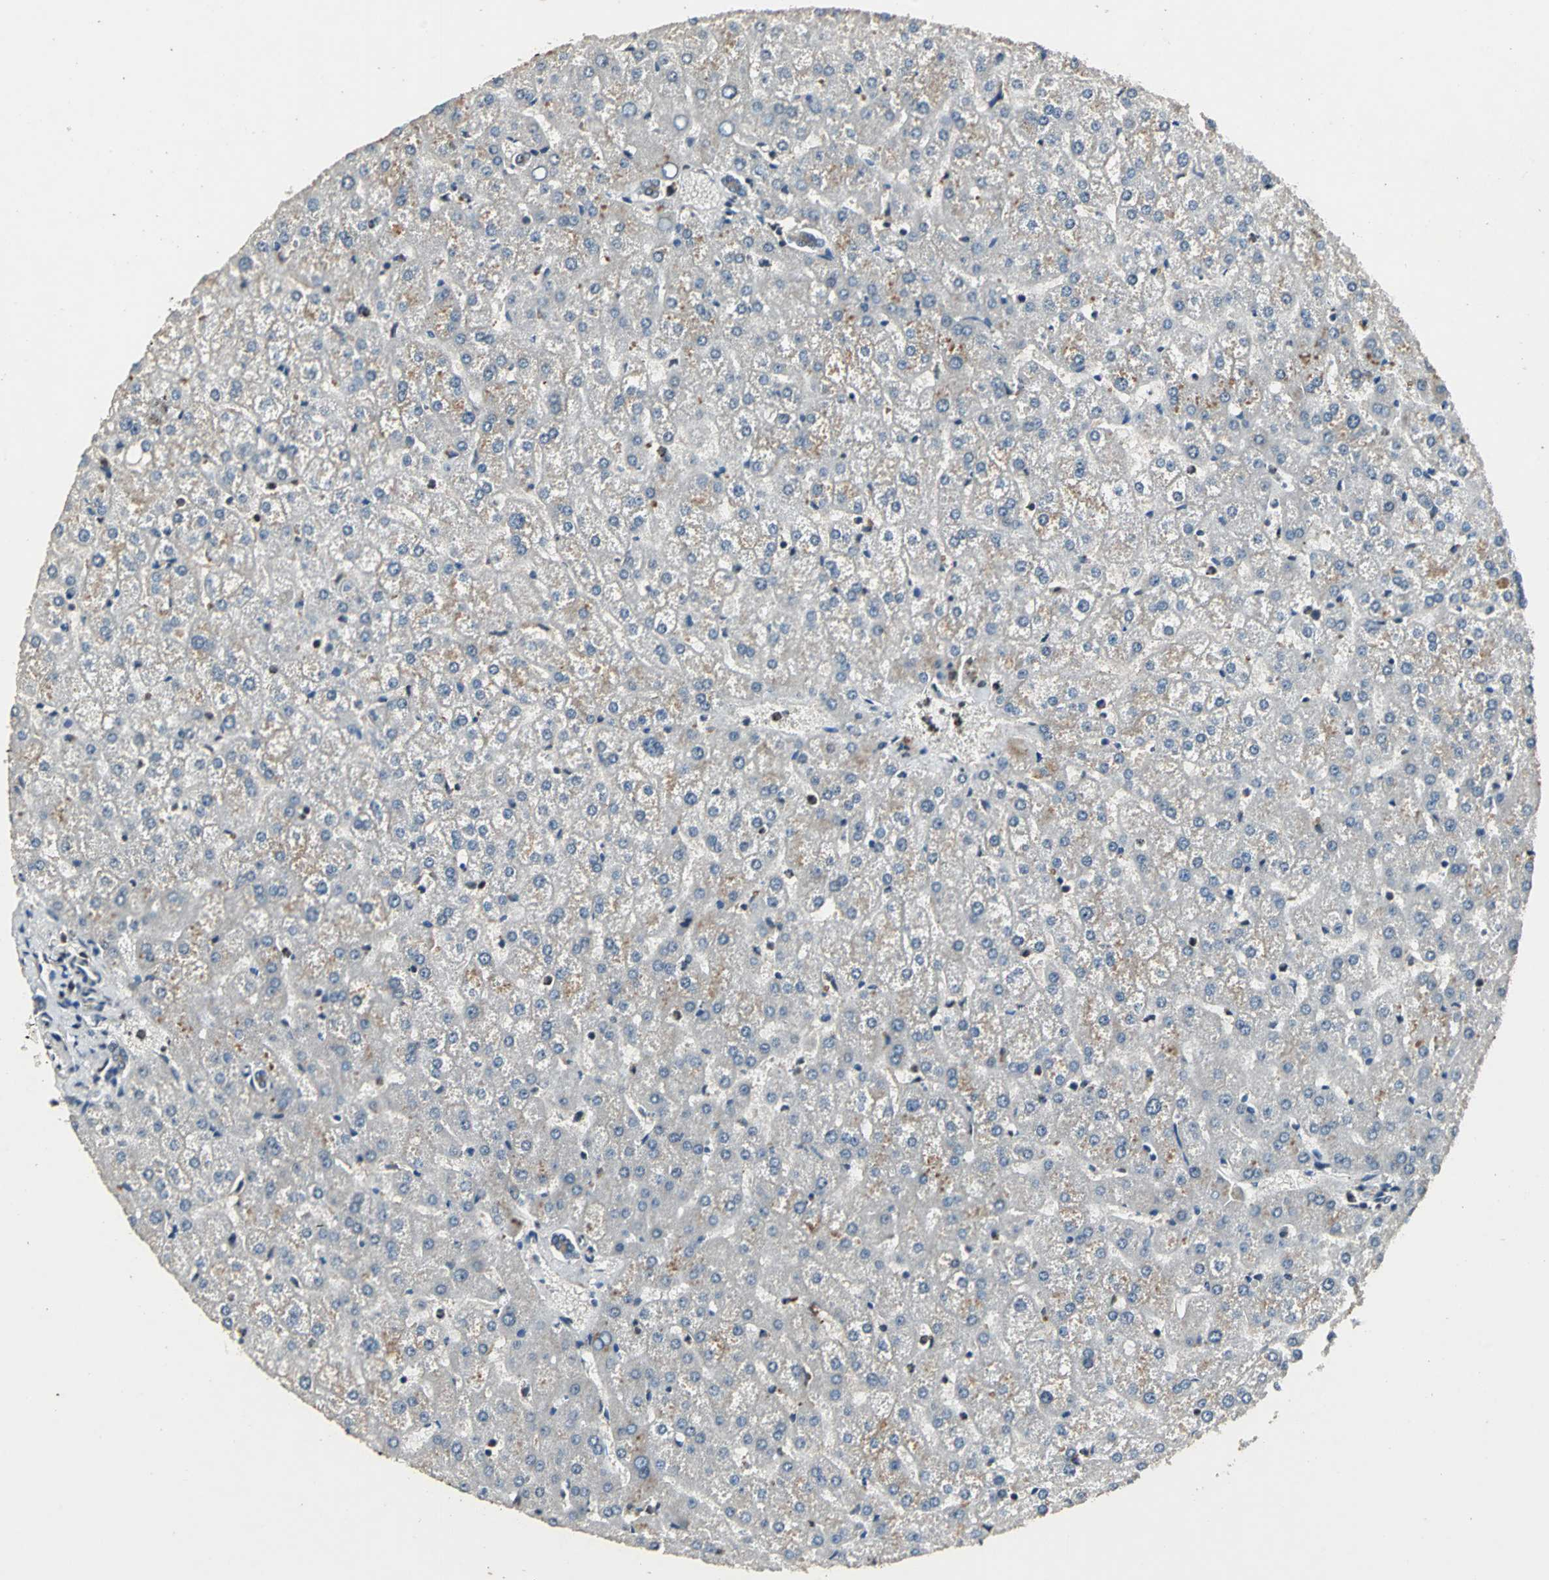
{"staining": {"intensity": "weak", "quantity": "25%-75%", "location": "cytoplasmic/membranous"}, "tissue": "liver", "cell_type": "Cholangiocytes", "image_type": "normal", "snomed": [{"axis": "morphology", "description": "Normal tissue, NOS"}, {"axis": "topography", "description": "Liver"}], "caption": "Immunohistochemistry (IHC) staining of benign liver, which displays low levels of weak cytoplasmic/membranous expression in about 25%-75% of cholangiocytes indicating weak cytoplasmic/membranous protein staining. The staining was performed using DAB (3,3'-diaminobenzidine) (brown) for protein detection and nuclei were counterstained in hematoxylin (blue).", "gene": "EIF2B2", "patient": {"sex": "female", "age": 32}}